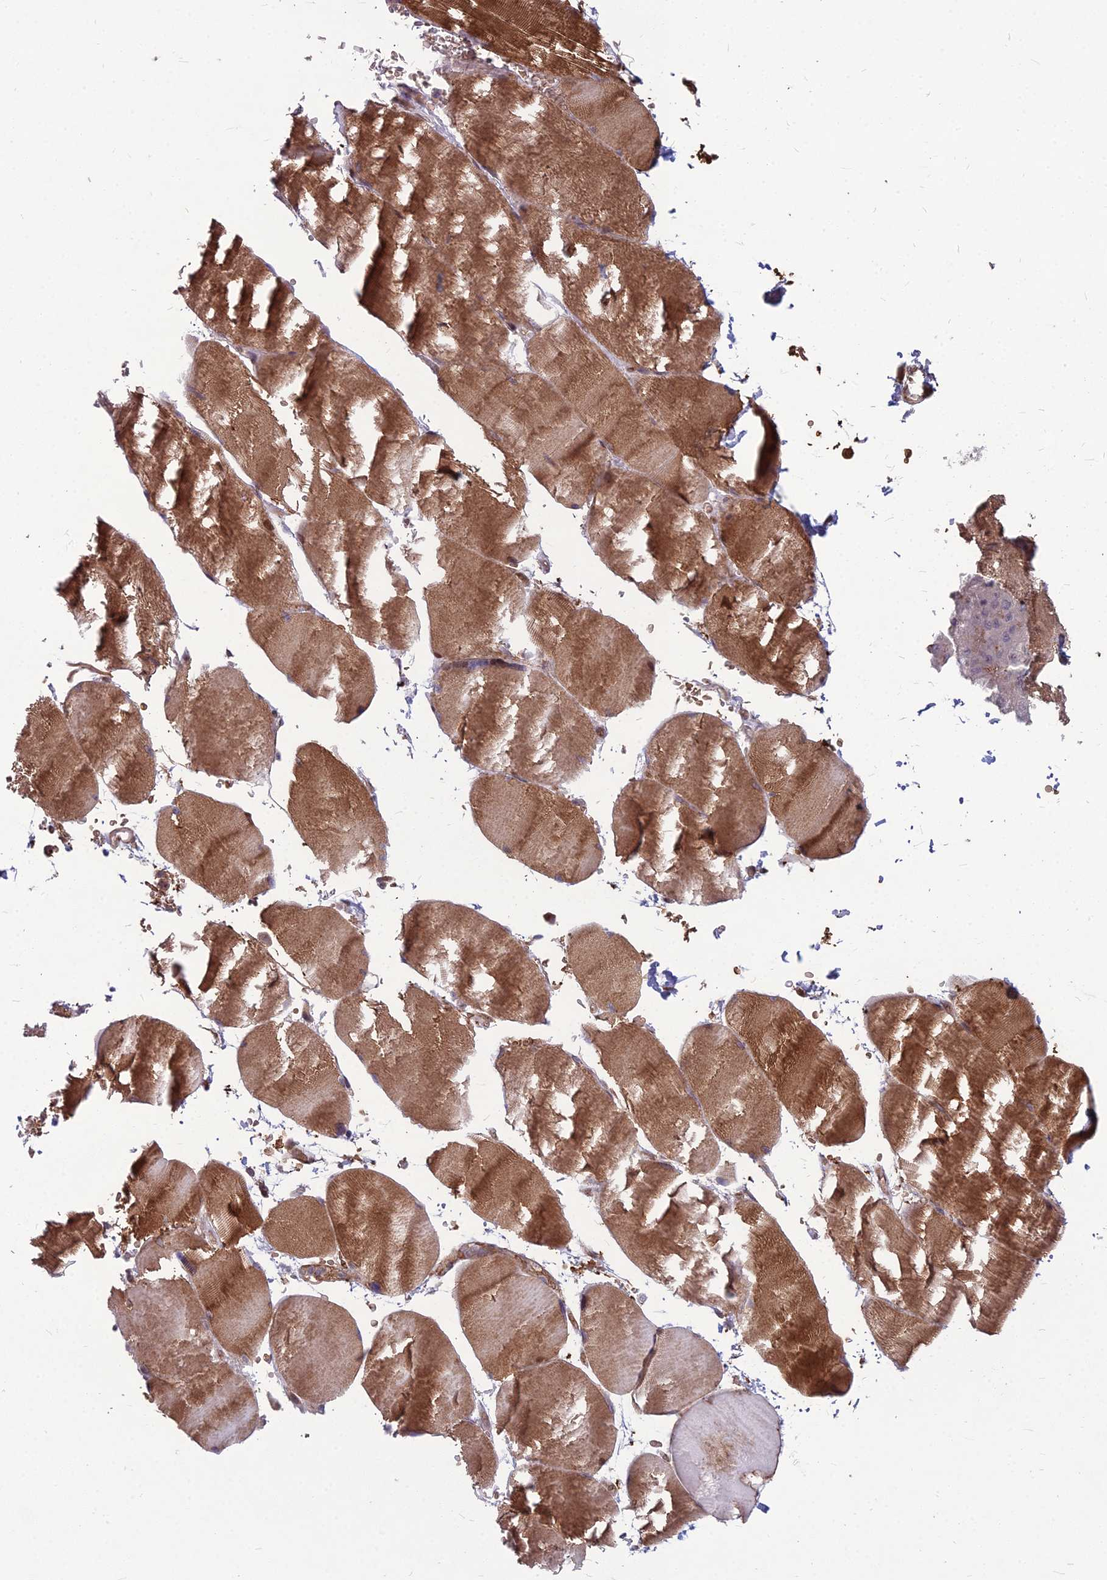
{"staining": {"intensity": "moderate", "quantity": ">75%", "location": "cytoplasmic/membranous"}, "tissue": "skeletal muscle", "cell_type": "Myocytes", "image_type": "normal", "snomed": [{"axis": "morphology", "description": "Normal tissue, NOS"}, {"axis": "topography", "description": "Skeletal muscle"}, {"axis": "topography", "description": "Head-Neck"}], "caption": "This photomicrograph demonstrates benign skeletal muscle stained with immunohistochemistry (IHC) to label a protein in brown. The cytoplasmic/membranous of myocytes show moderate positivity for the protein. Nuclei are counter-stained blue.", "gene": "MFSD8", "patient": {"sex": "male", "age": 66}}